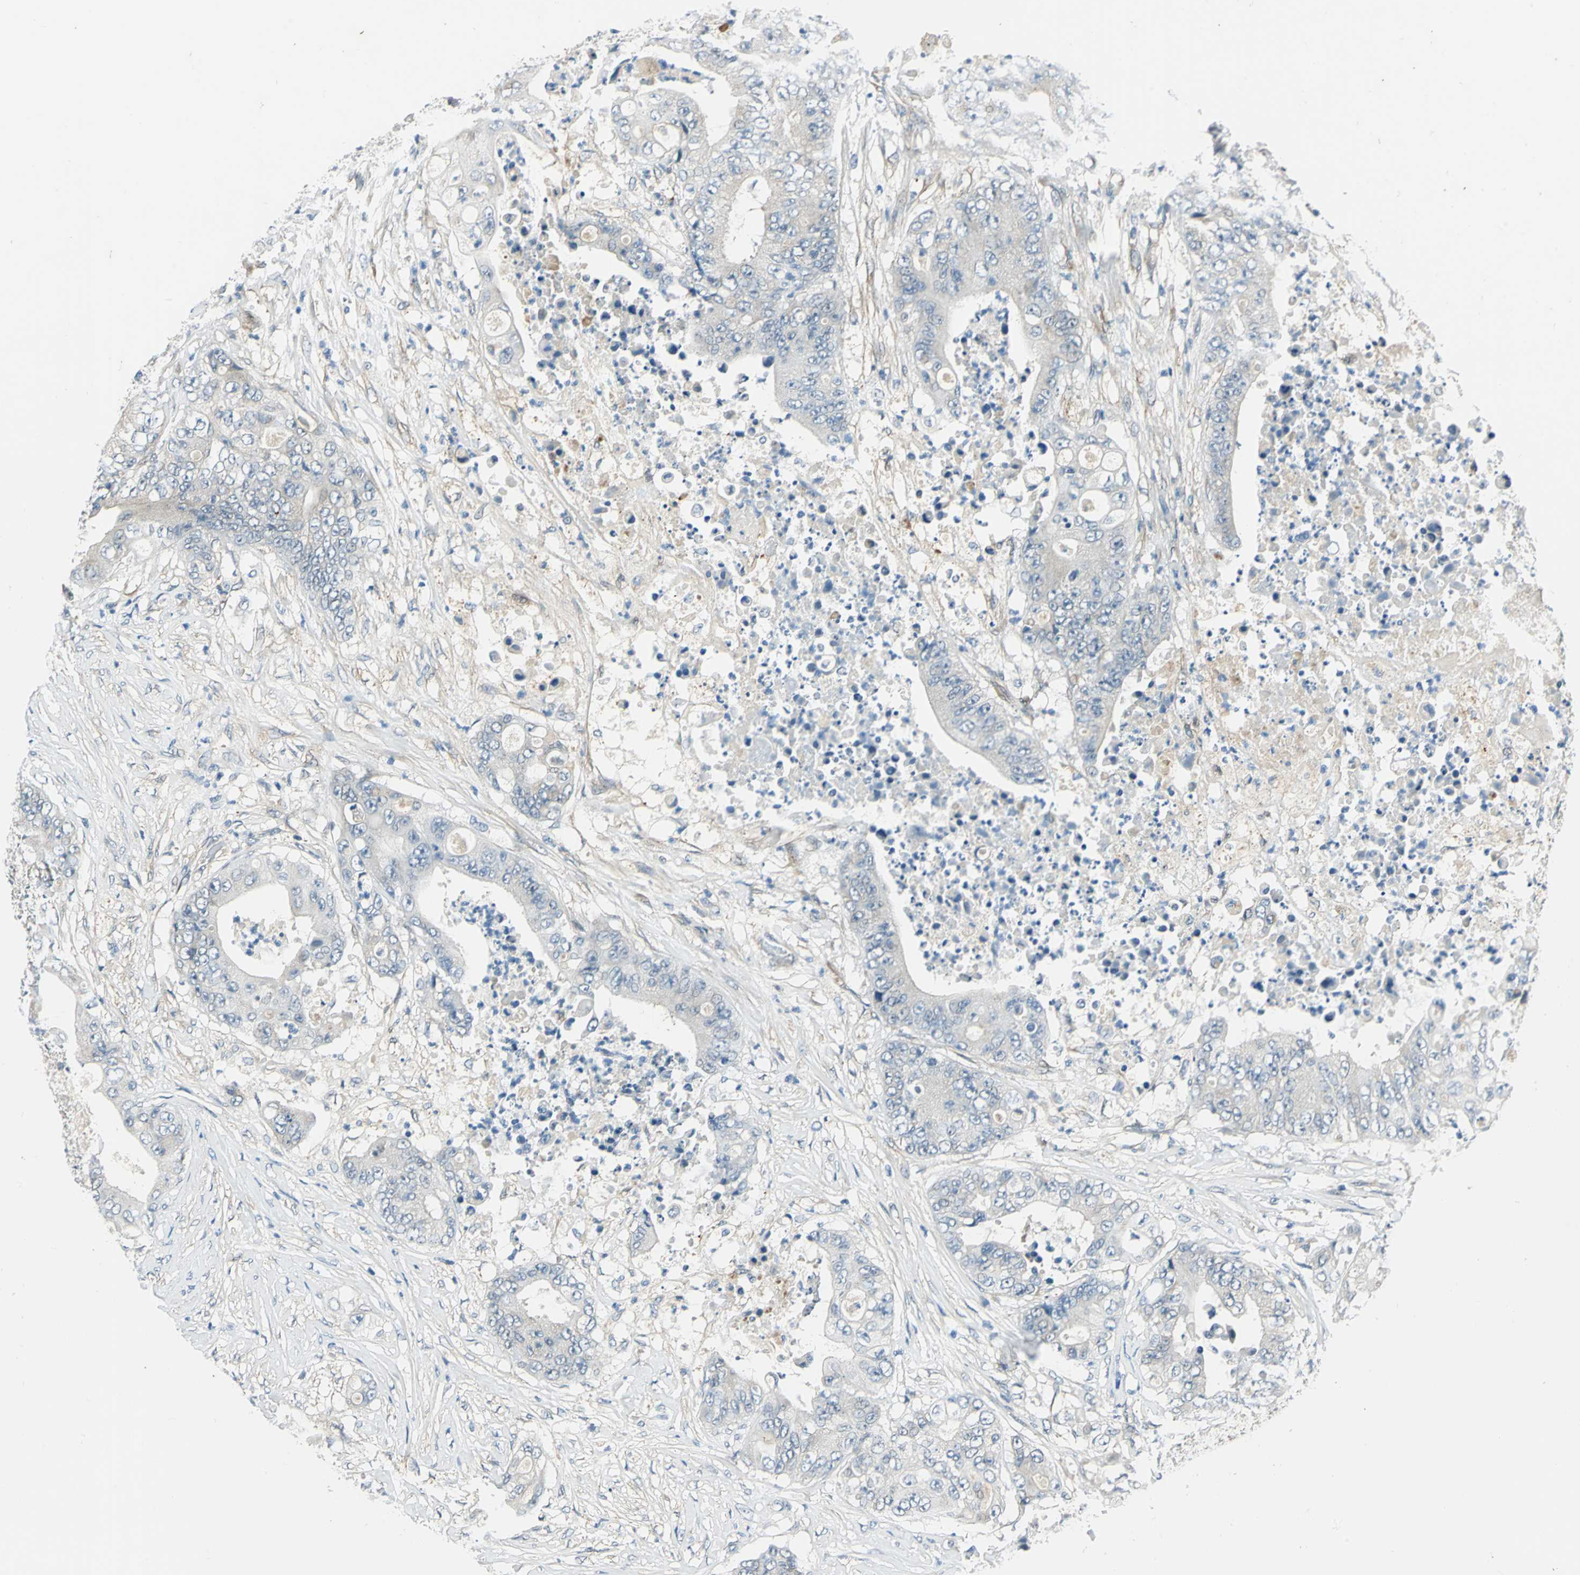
{"staining": {"intensity": "weak", "quantity": "<25%", "location": "cytoplasmic/membranous"}, "tissue": "stomach cancer", "cell_type": "Tumor cells", "image_type": "cancer", "snomed": [{"axis": "morphology", "description": "Adenocarcinoma, NOS"}, {"axis": "topography", "description": "Stomach"}], "caption": "Tumor cells show no significant positivity in stomach adenocarcinoma. (Immunohistochemistry (ihc), brightfield microscopy, high magnification).", "gene": "CDC42EP1", "patient": {"sex": "female", "age": 73}}